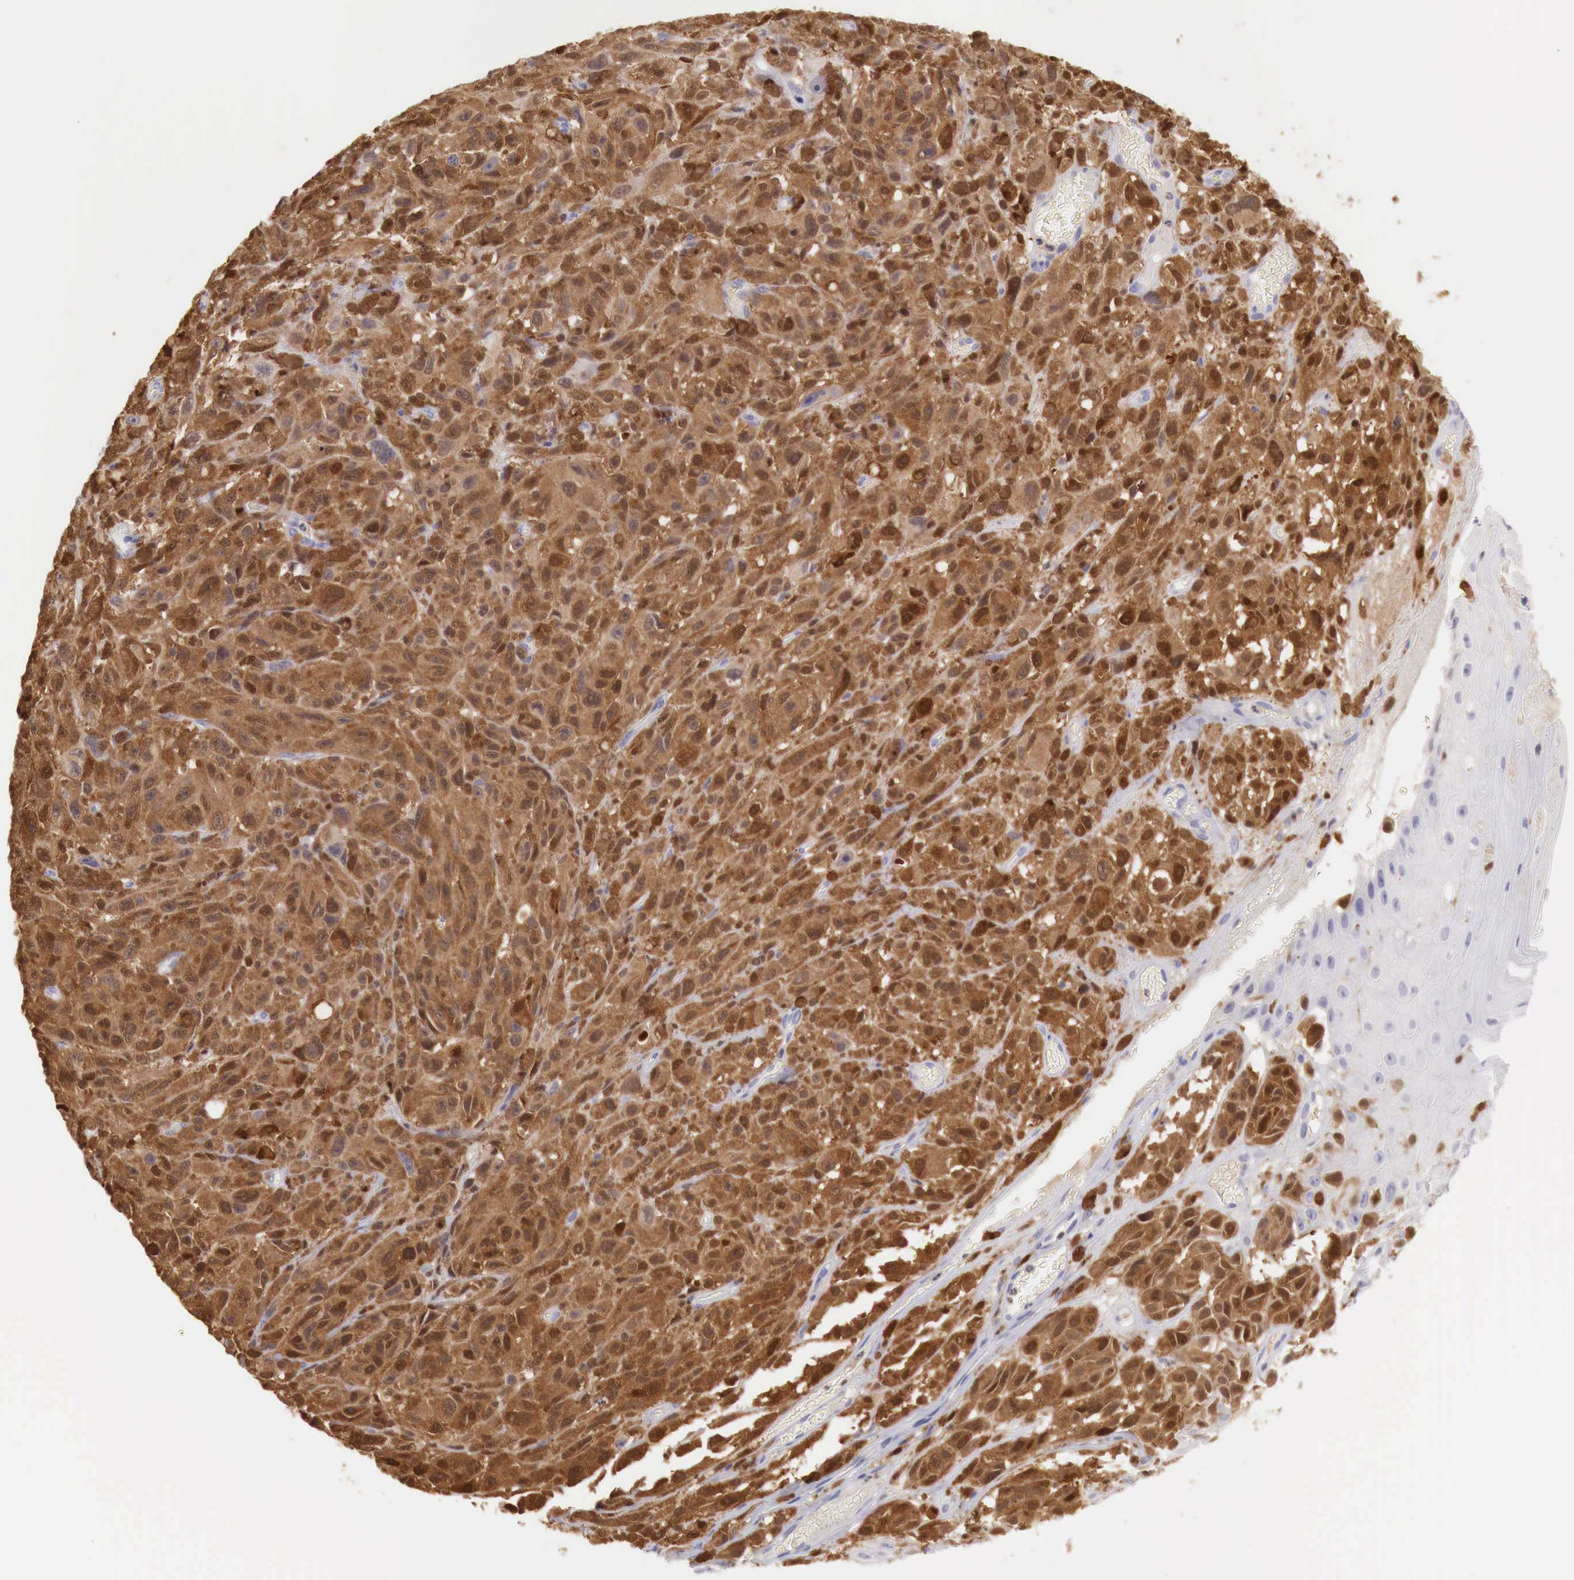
{"staining": {"intensity": "strong", "quantity": ">75%", "location": "cytoplasmic/membranous"}, "tissue": "melanoma", "cell_type": "Tumor cells", "image_type": "cancer", "snomed": [{"axis": "morphology", "description": "Malignant melanoma, NOS"}, {"axis": "topography", "description": "Skin"}], "caption": "About >75% of tumor cells in human melanoma exhibit strong cytoplasmic/membranous protein positivity as visualized by brown immunohistochemical staining.", "gene": "RENBP", "patient": {"sex": "male", "age": 67}}